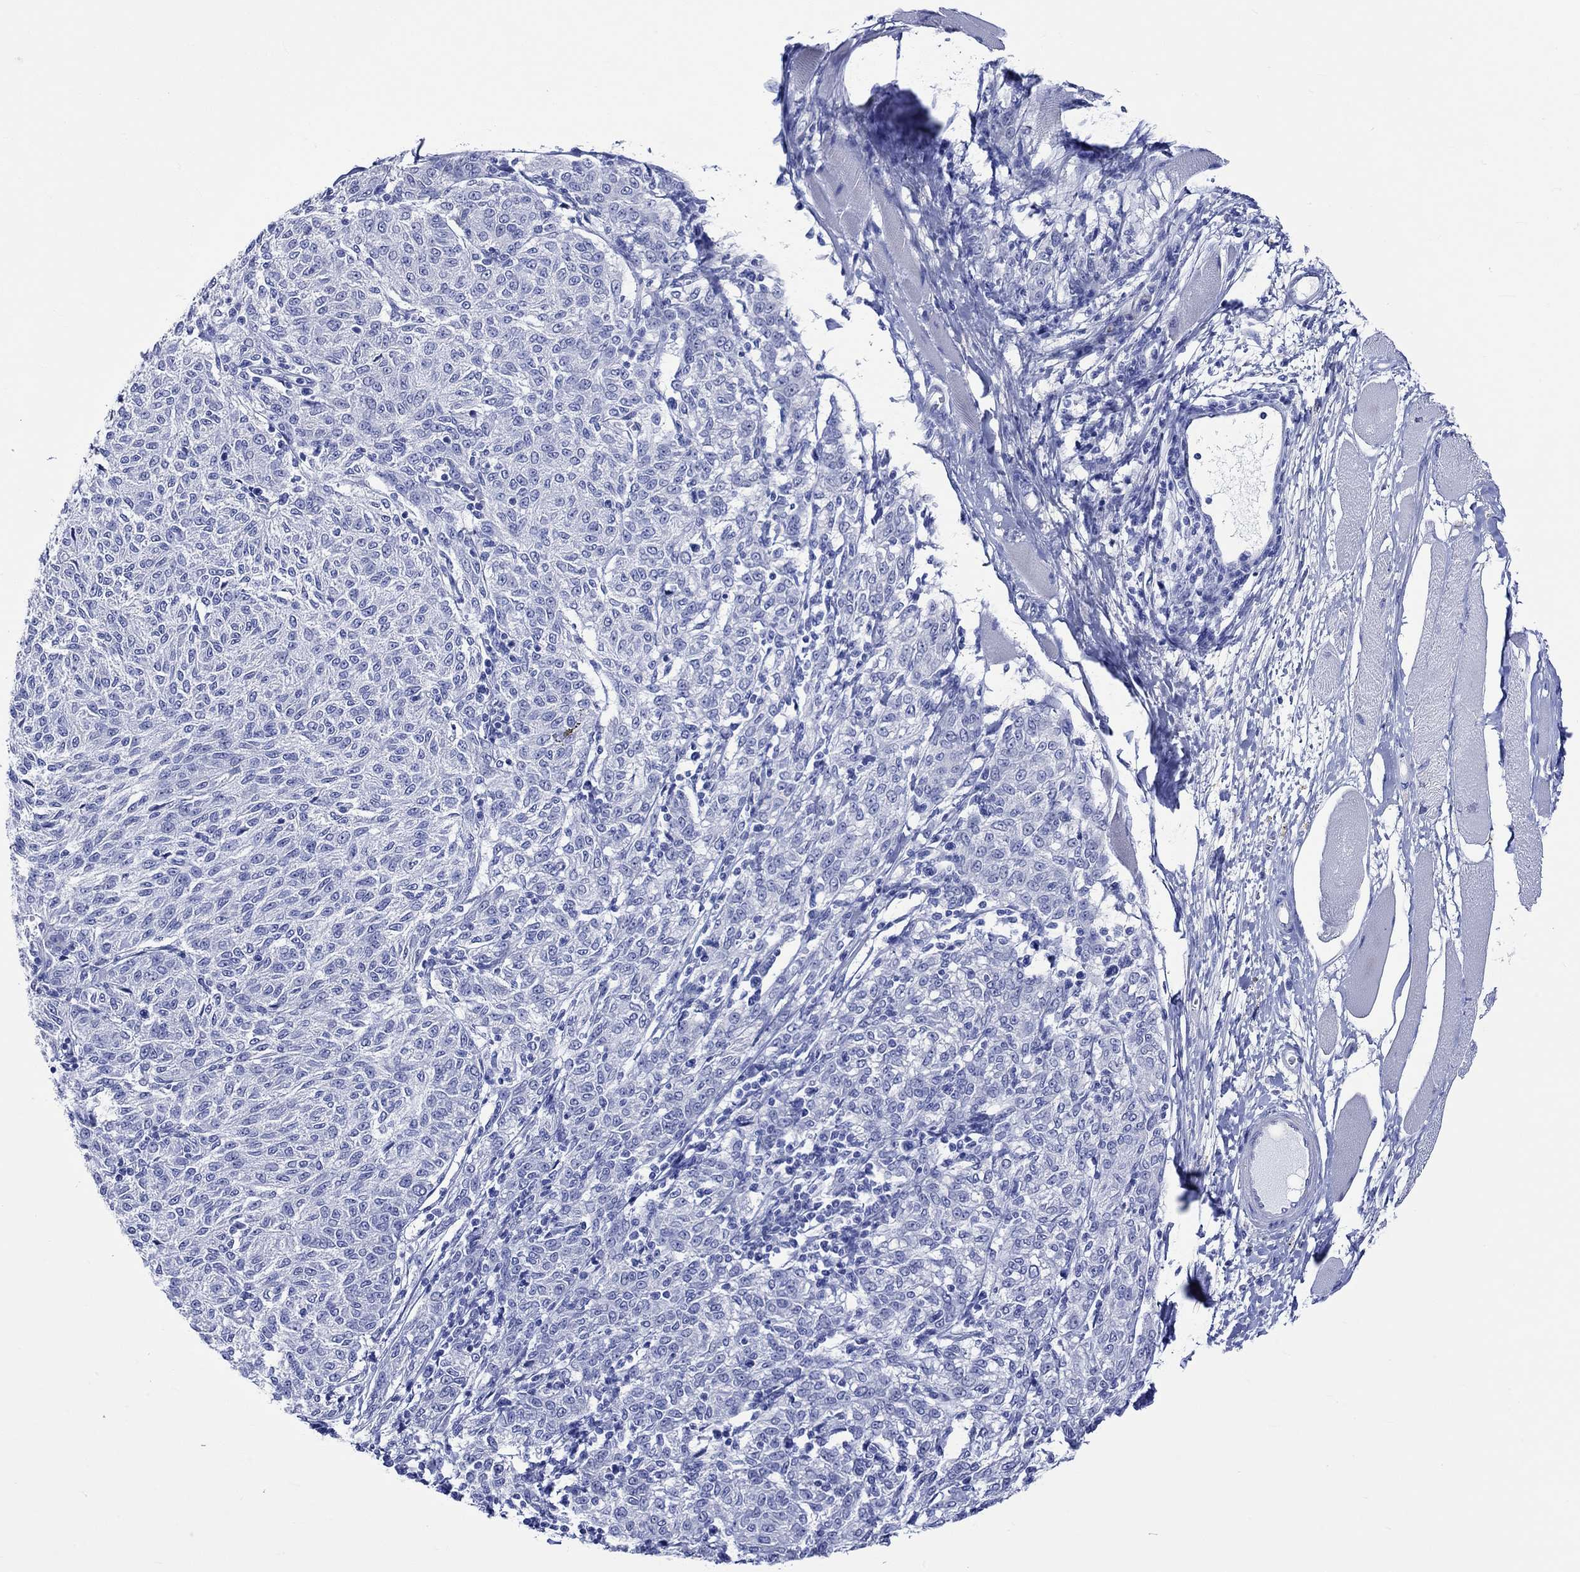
{"staining": {"intensity": "negative", "quantity": "none", "location": "none"}, "tissue": "melanoma", "cell_type": "Tumor cells", "image_type": "cancer", "snomed": [{"axis": "morphology", "description": "Malignant melanoma, NOS"}, {"axis": "topography", "description": "Skin"}], "caption": "Immunohistochemistry micrograph of neoplastic tissue: melanoma stained with DAB exhibits no significant protein expression in tumor cells.", "gene": "HARBI1", "patient": {"sex": "female", "age": 72}}